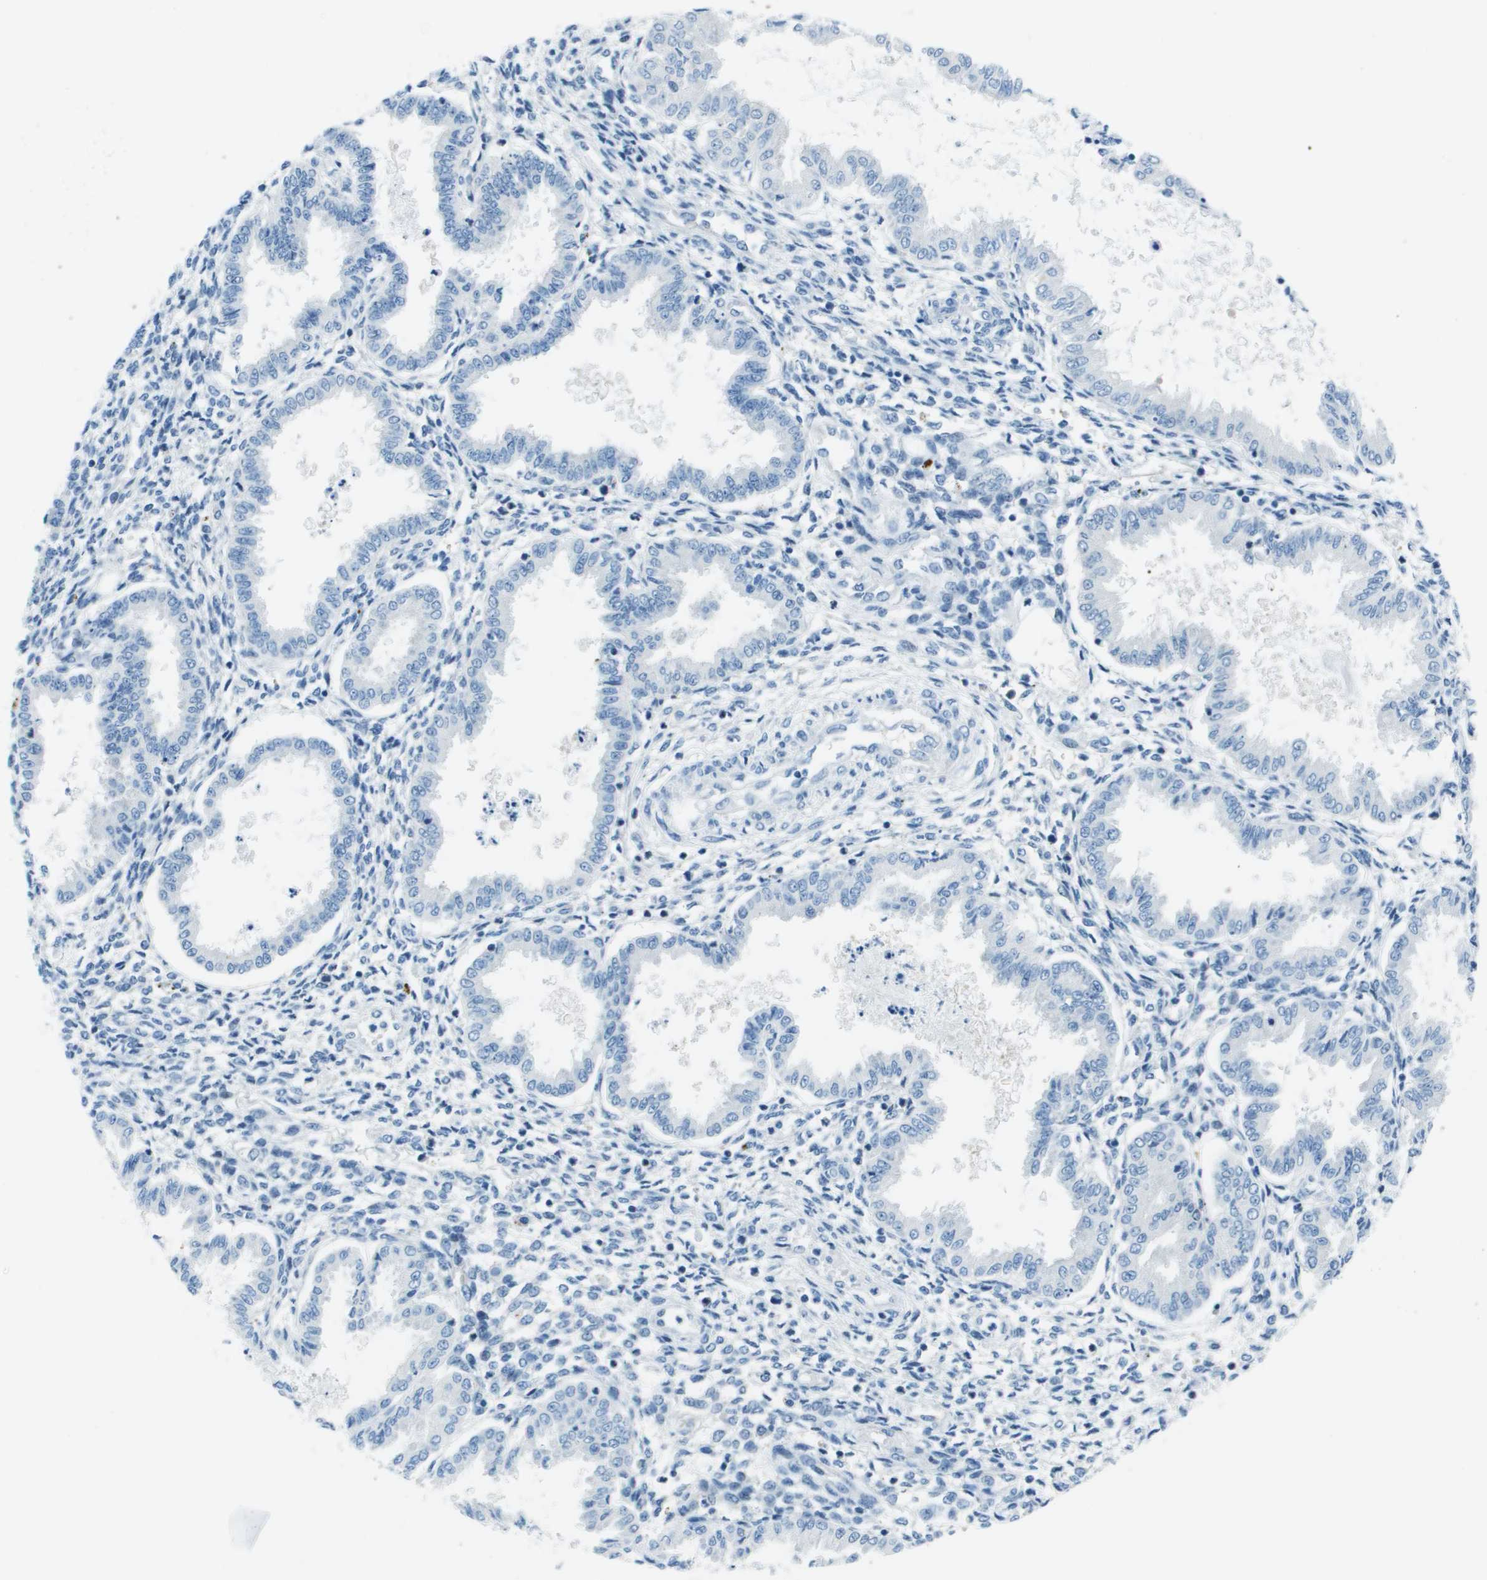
{"staining": {"intensity": "negative", "quantity": "none", "location": "none"}, "tissue": "endometrium", "cell_type": "Cells in endometrial stroma", "image_type": "normal", "snomed": [{"axis": "morphology", "description": "Normal tissue, NOS"}, {"axis": "topography", "description": "Endometrium"}], "caption": "A photomicrograph of human endometrium is negative for staining in cells in endometrial stroma. (DAB (3,3'-diaminobenzidine) immunohistochemistry (IHC) visualized using brightfield microscopy, high magnification).", "gene": "STIP1", "patient": {"sex": "female", "age": 33}}